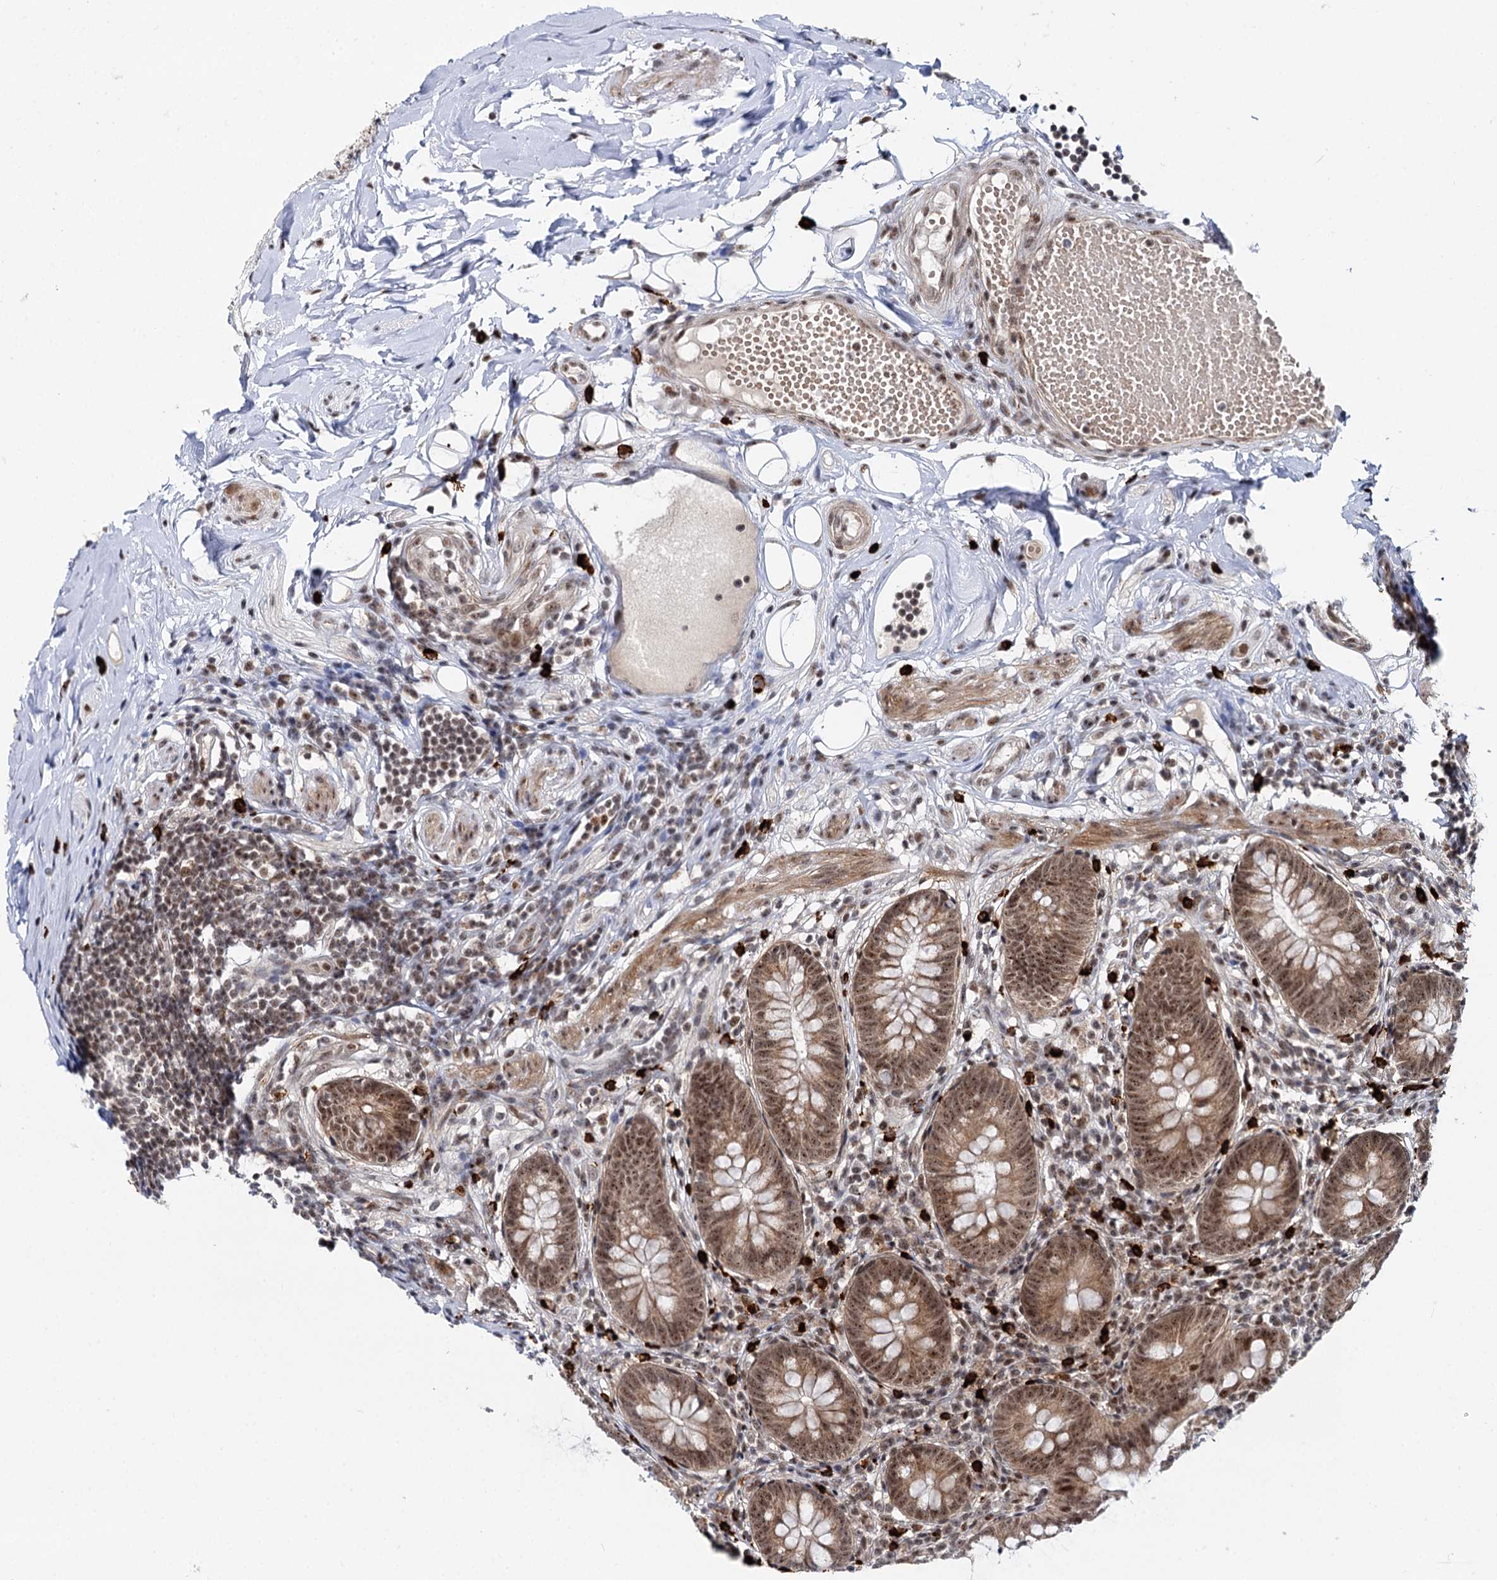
{"staining": {"intensity": "moderate", "quantity": ">75%", "location": "cytoplasmic/membranous,nuclear"}, "tissue": "appendix", "cell_type": "Glandular cells", "image_type": "normal", "snomed": [{"axis": "morphology", "description": "Normal tissue, NOS"}, {"axis": "topography", "description": "Appendix"}], "caption": "Appendix stained with DAB (3,3'-diaminobenzidine) immunohistochemistry demonstrates medium levels of moderate cytoplasmic/membranous,nuclear staining in approximately >75% of glandular cells.", "gene": "BUD13", "patient": {"sex": "female", "age": 62}}